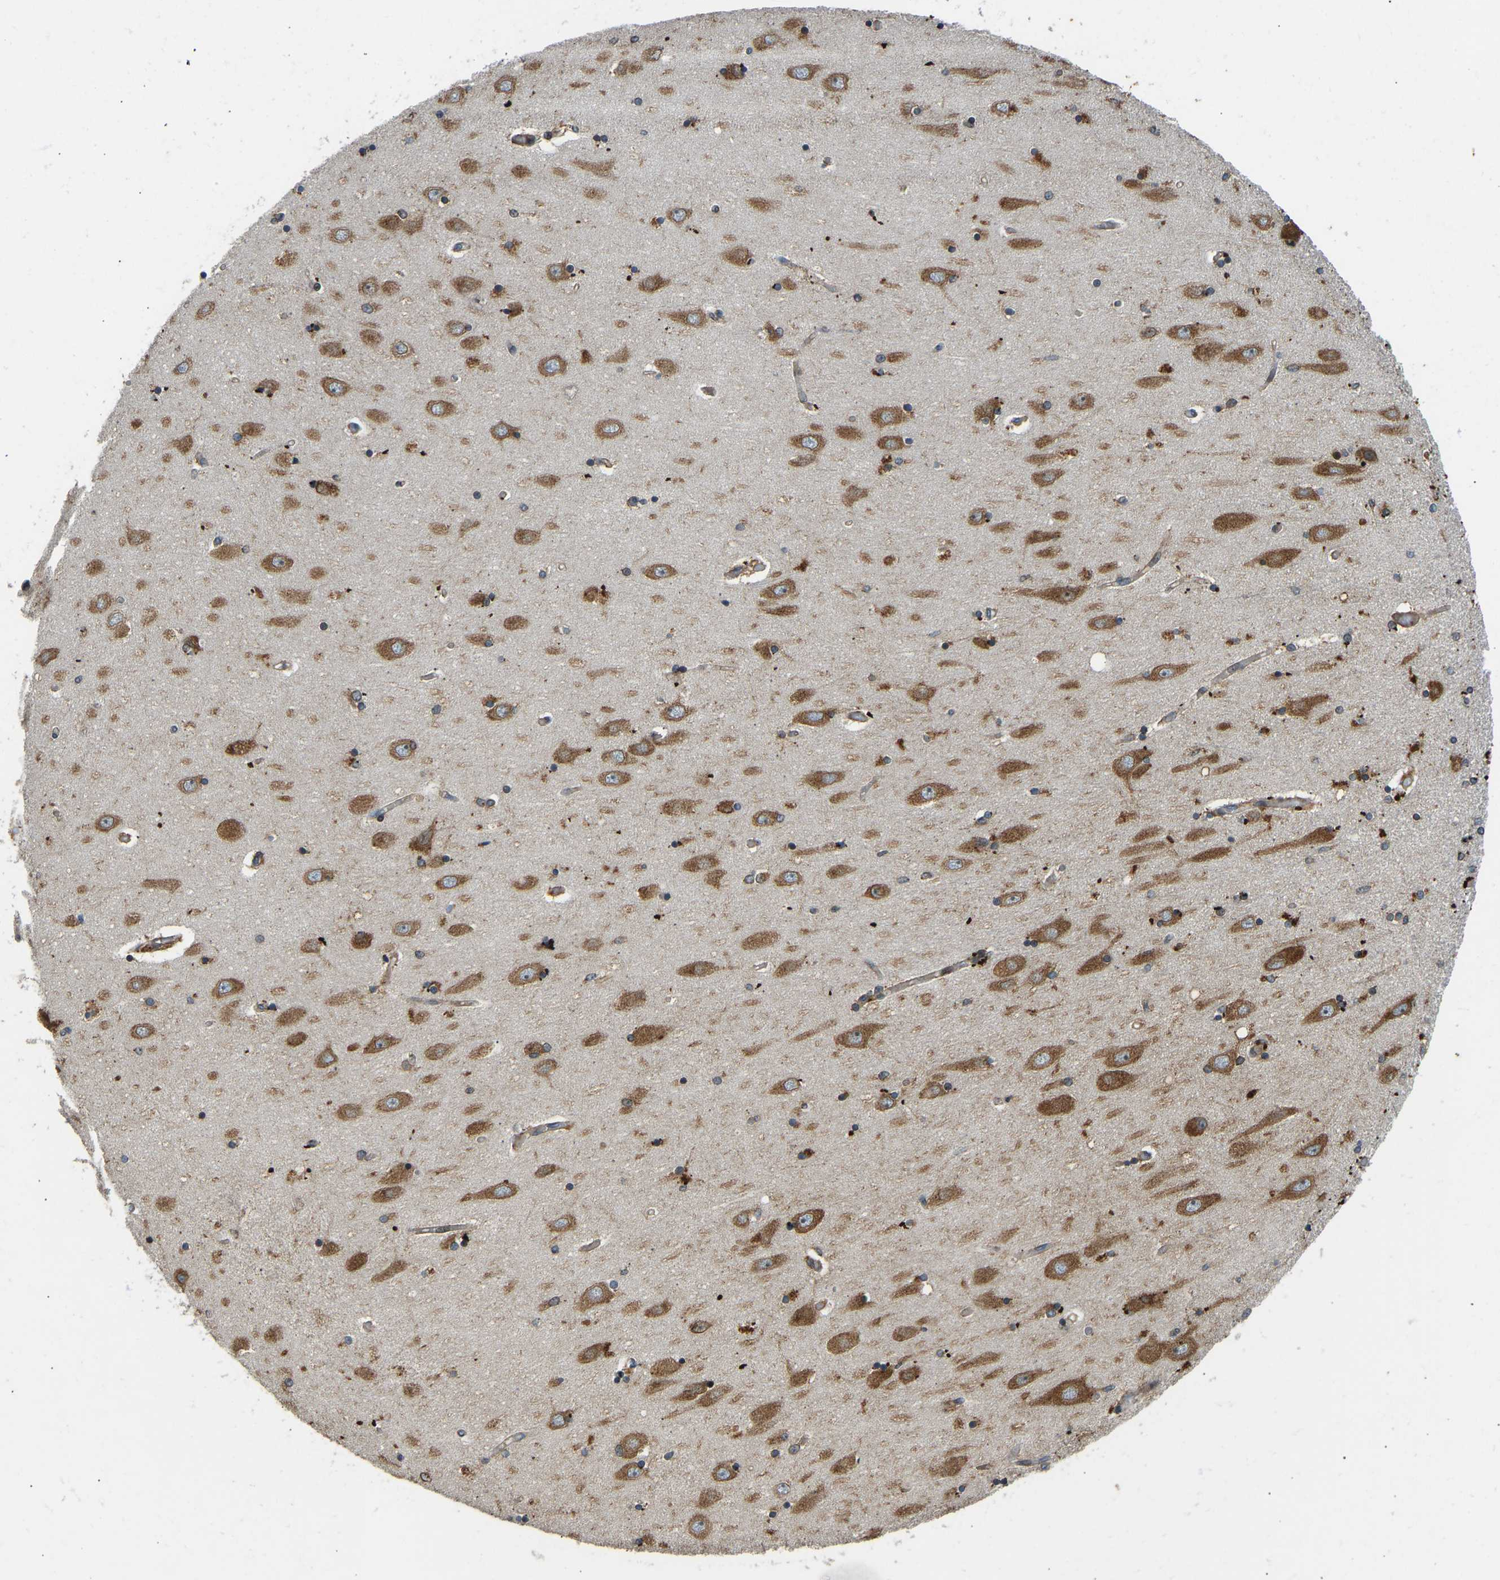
{"staining": {"intensity": "moderate", "quantity": "25%-75%", "location": "cytoplasmic/membranous"}, "tissue": "hippocampus", "cell_type": "Glial cells", "image_type": "normal", "snomed": [{"axis": "morphology", "description": "Normal tissue, NOS"}, {"axis": "topography", "description": "Hippocampus"}], "caption": "Immunohistochemical staining of unremarkable hippocampus exhibits 25%-75% levels of moderate cytoplasmic/membranous protein staining in about 25%-75% of glial cells.", "gene": "OS9", "patient": {"sex": "female", "age": 54}}